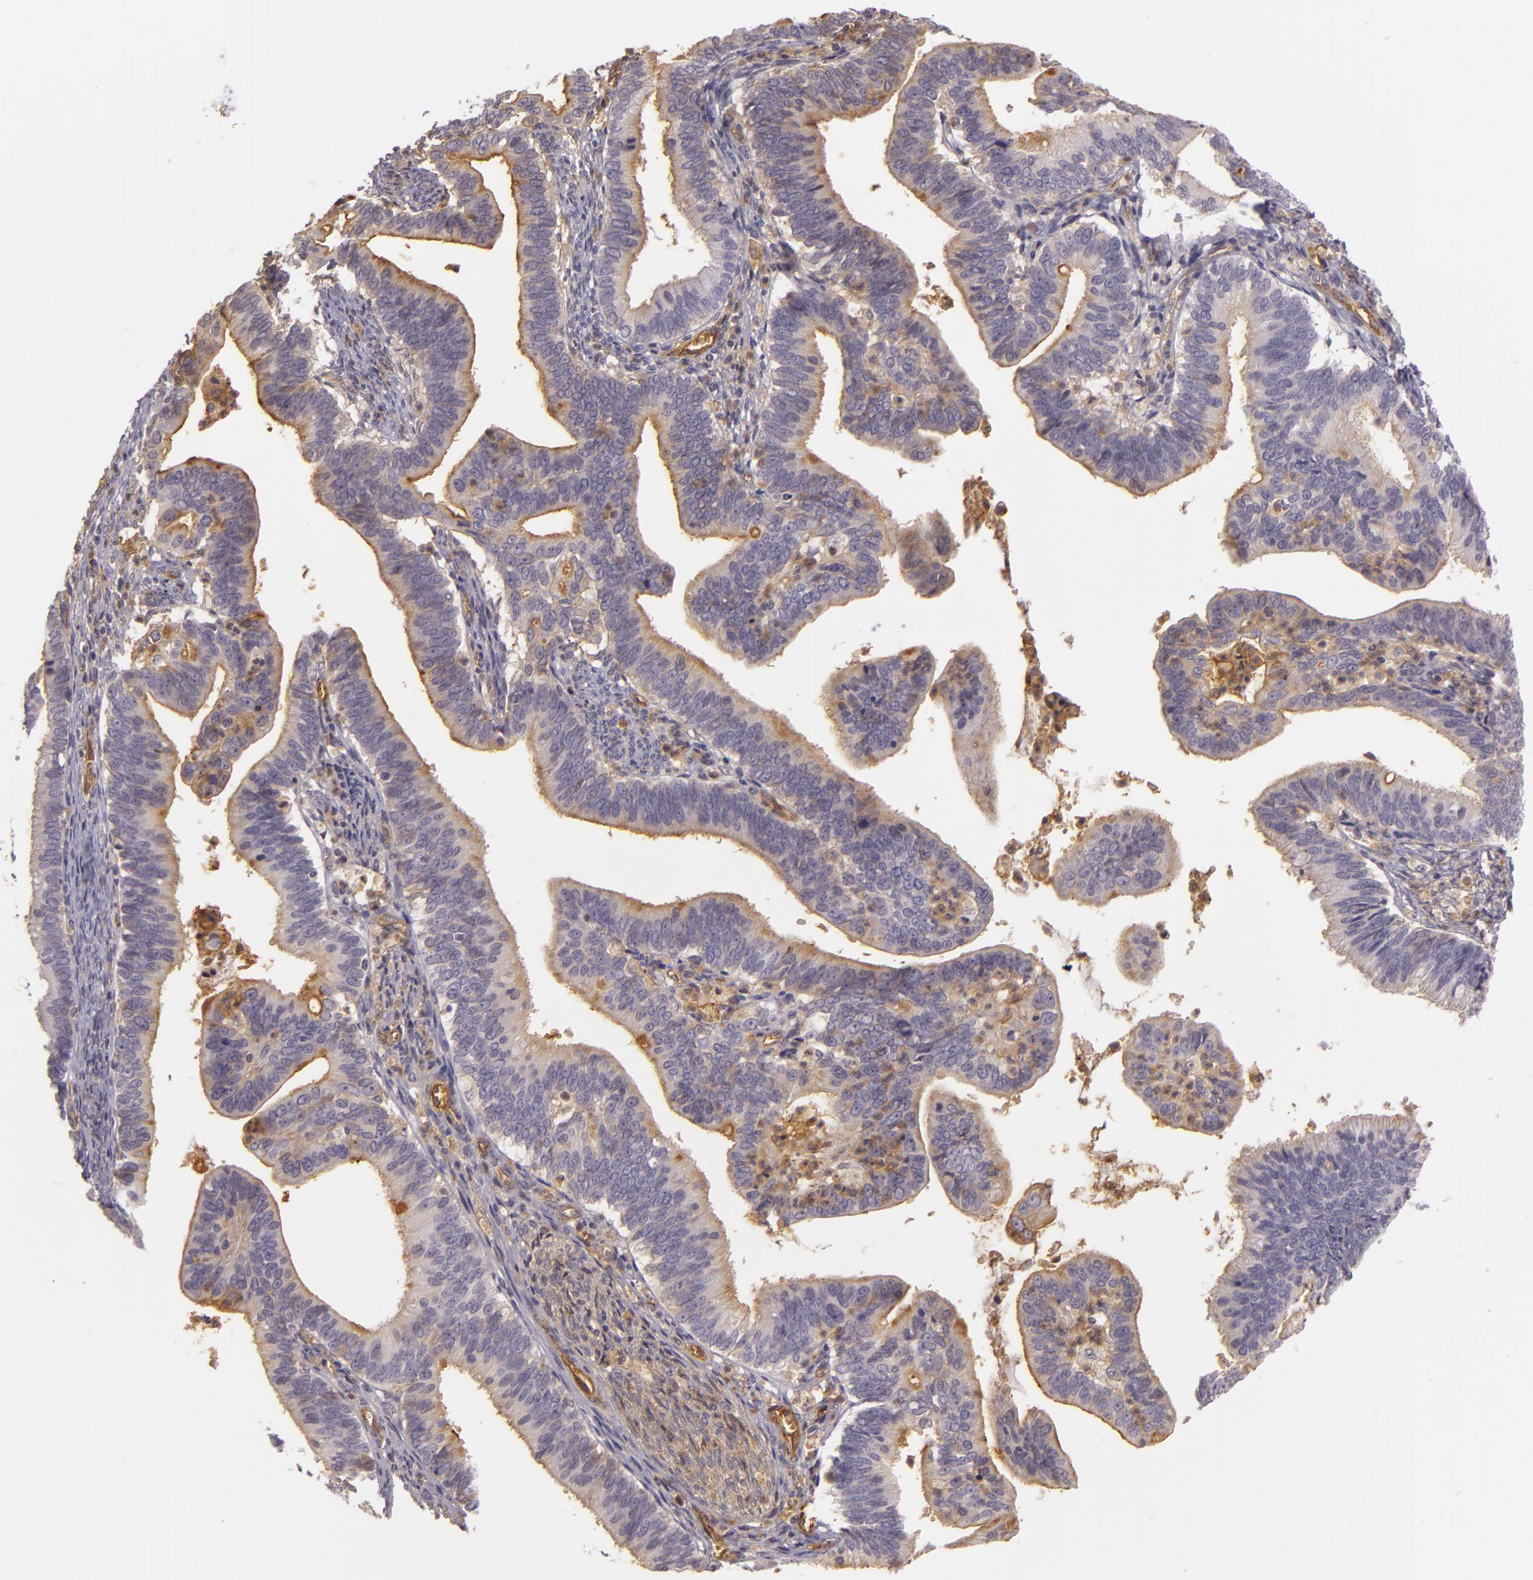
{"staining": {"intensity": "weak", "quantity": ">75%", "location": "cytoplasmic/membranous"}, "tissue": "cervical cancer", "cell_type": "Tumor cells", "image_type": "cancer", "snomed": [{"axis": "morphology", "description": "Adenocarcinoma, NOS"}, {"axis": "topography", "description": "Cervix"}], "caption": "Immunohistochemistry (DAB) staining of cervical adenocarcinoma exhibits weak cytoplasmic/membranous protein staining in about >75% of tumor cells. The protein of interest is shown in brown color, while the nuclei are stained blue.", "gene": "CD59", "patient": {"sex": "female", "age": 47}}